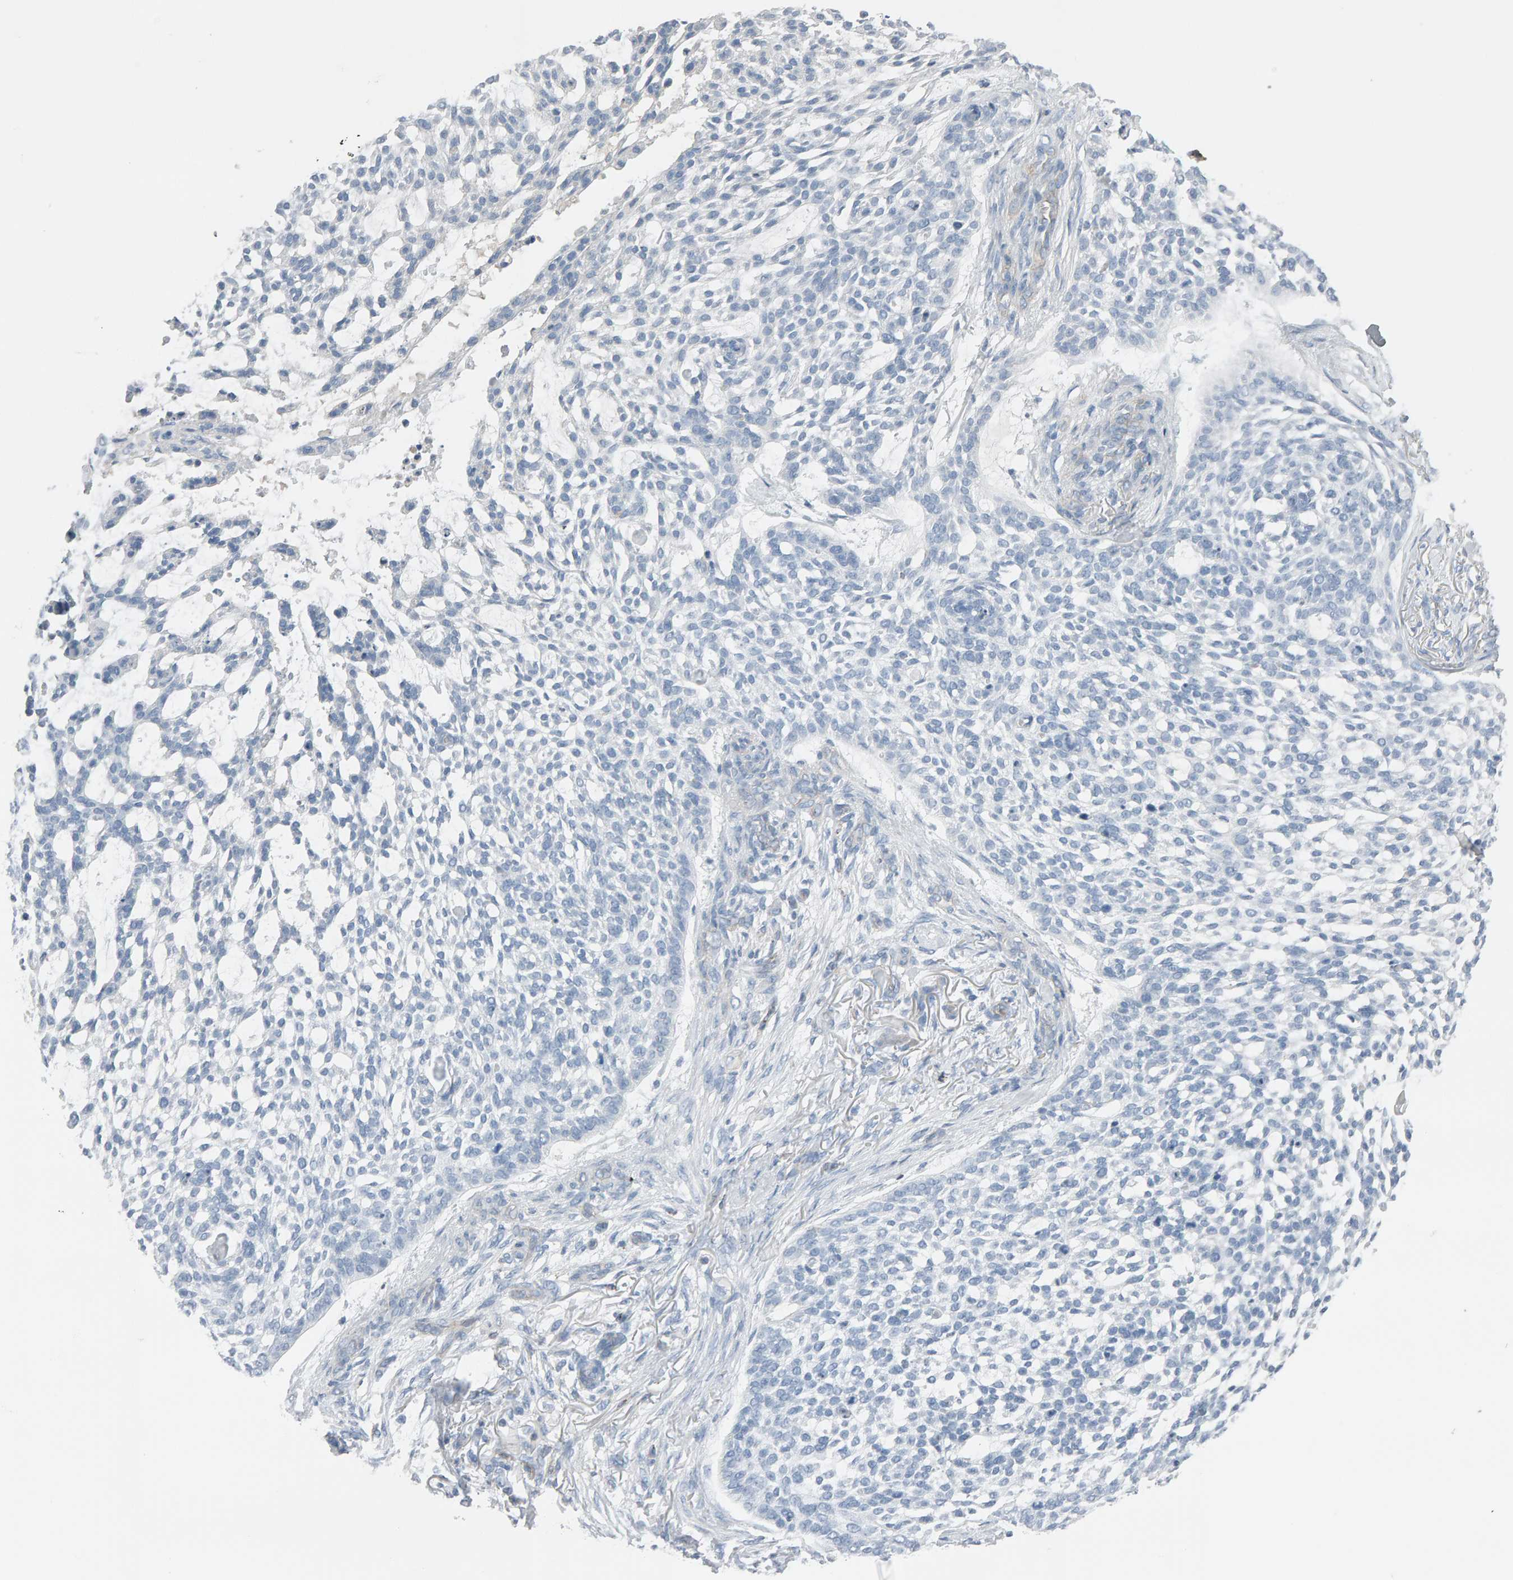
{"staining": {"intensity": "negative", "quantity": "none", "location": "none"}, "tissue": "skin cancer", "cell_type": "Tumor cells", "image_type": "cancer", "snomed": [{"axis": "morphology", "description": "Basal cell carcinoma"}, {"axis": "topography", "description": "Skin"}], "caption": "Human skin cancer (basal cell carcinoma) stained for a protein using immunohistochemistry (IHC) demonstrates no positivity in tumor cells.", "gene": "FYN", "patient": {"sex": "female", "age": 64}}